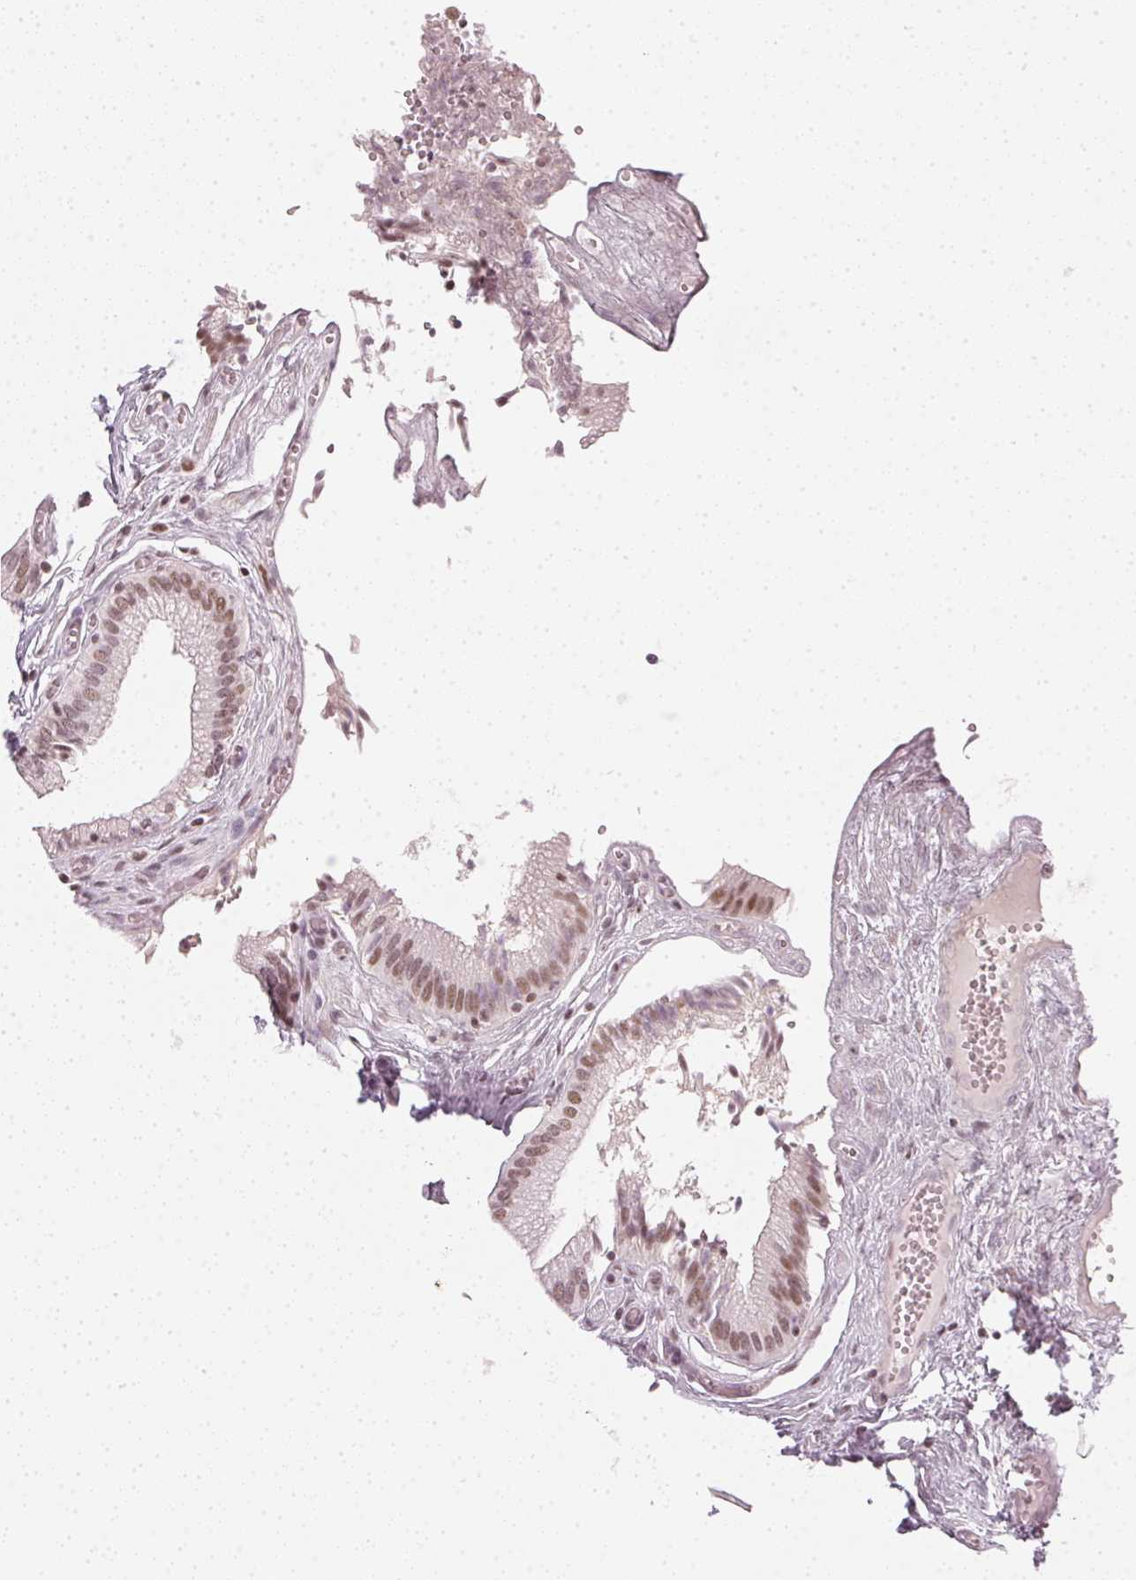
{"staining": {"intensity": "moderate", "quantity": ">75%", "location": "nuclear"}, "tissue": "gallbladder", "cell_type": "Glandular cells", "image_type": "normal", "snomed": [{"axis": "morphology", "description": "Normal tissue, NOS"}, {"axis": "topography", "description": "Gallbladder"}, {"axis": "topography", "description": "Peripheral nerve tissue"}], "caption": "Protein staining of normal gallbladder reveals moderate nuclear positivity in approximately >75% of glandular cells. (DAB (3,3'-diaminobenzidine) IHC, brown staining for protein, blue staining for nuclei).", "gene": "DNAJC6", "patient": {"sex": "male", "age": 17}}